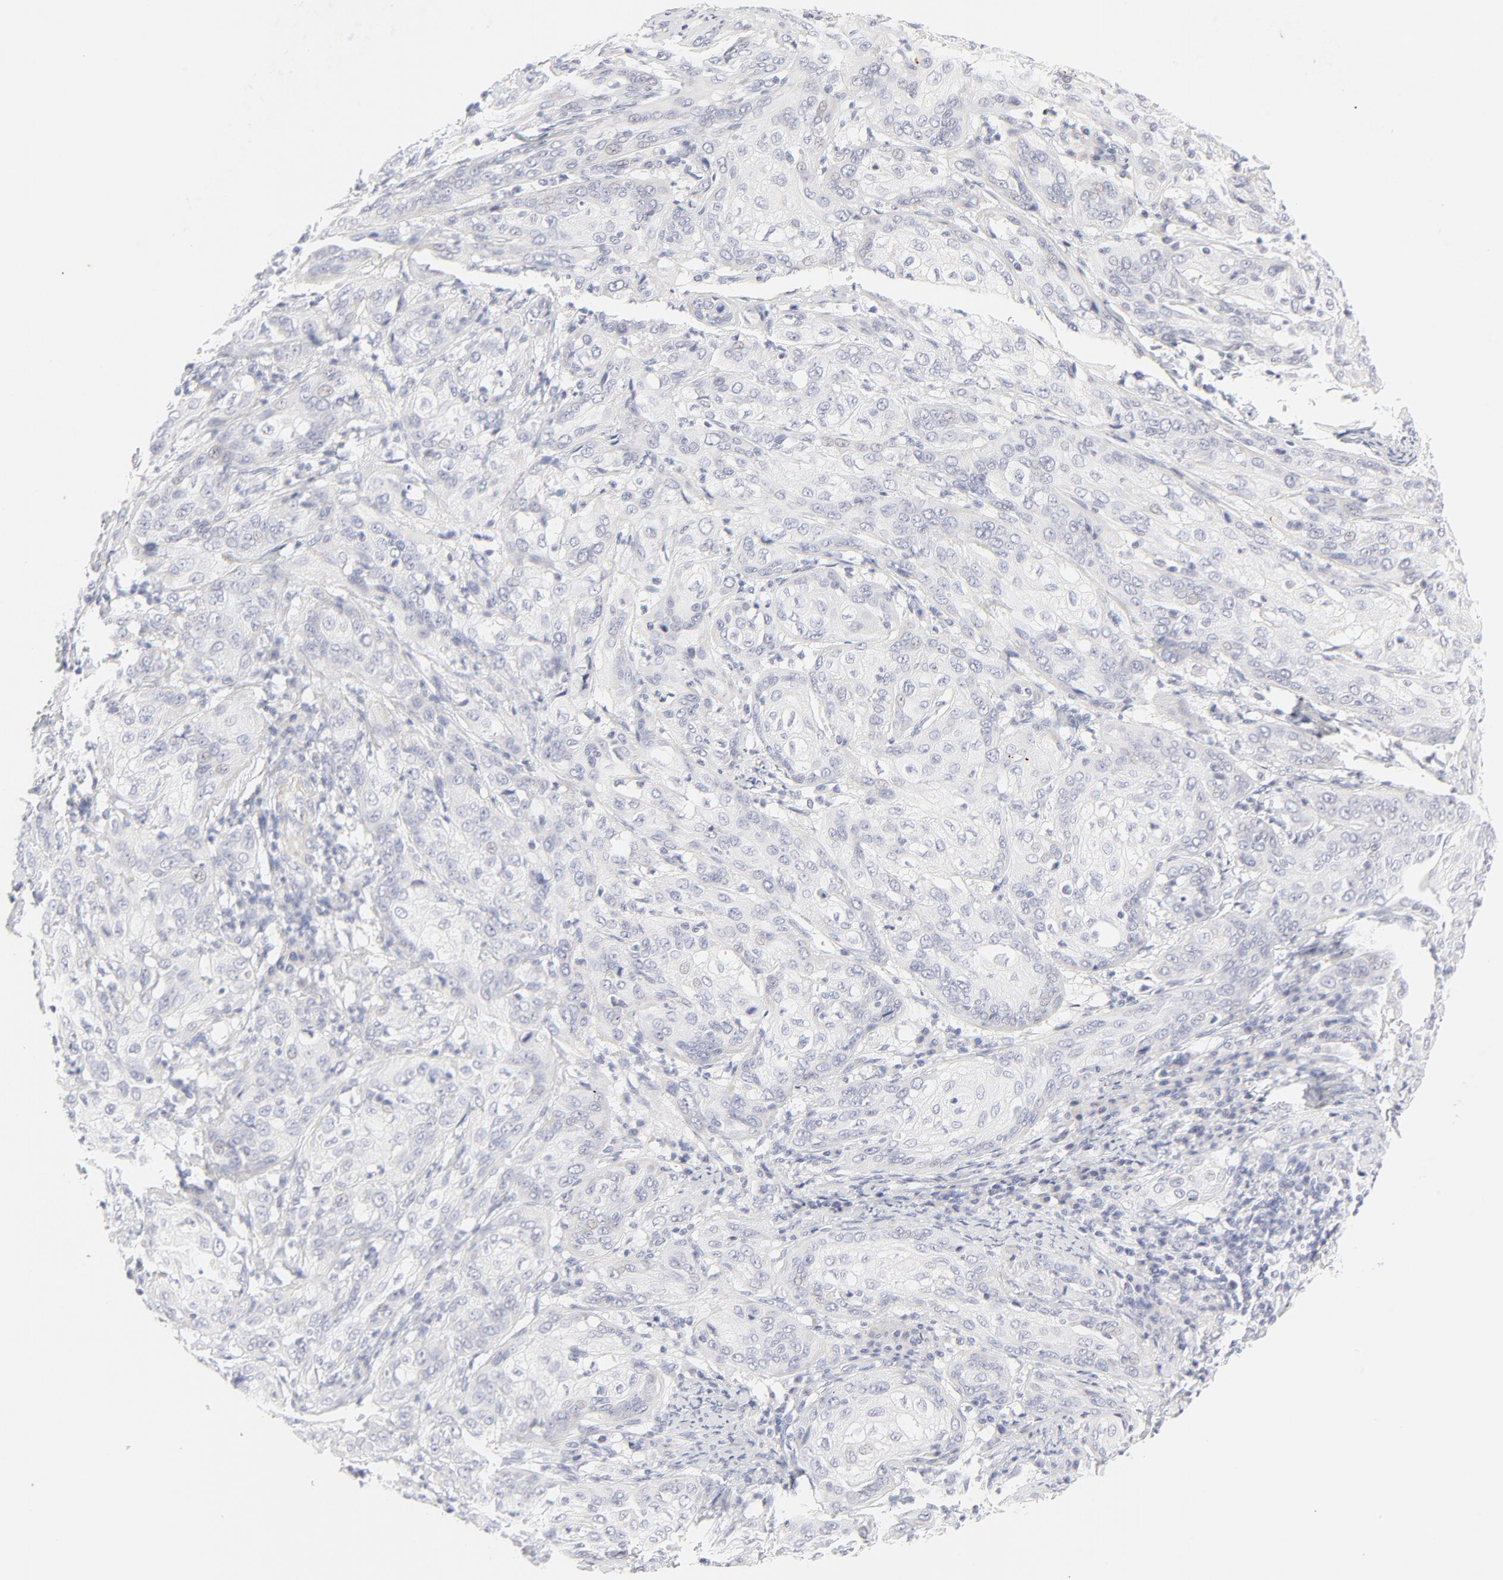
{"staining": {"intensity": "negative", "quantity": "none", "location": "none"}, "tissue": "cervical cancer", "cell_type": "Tumor cells", "image_type": "cancer", "snomed": [{"axis": "morphology", "description": "Squamous cell carcinoma, NOS"}, {"axis": "topography", "description": "Cervix"}], "caption": "High magnification brightfield microscopy of cervical cancer (squamous cell carcinoma) stained with DAB (brown) and counterstained with hematoxylin (blue): tumor cells show no significant expression.", "gene": "NPNT", "patient": {"sex": "female", "age": 41}}